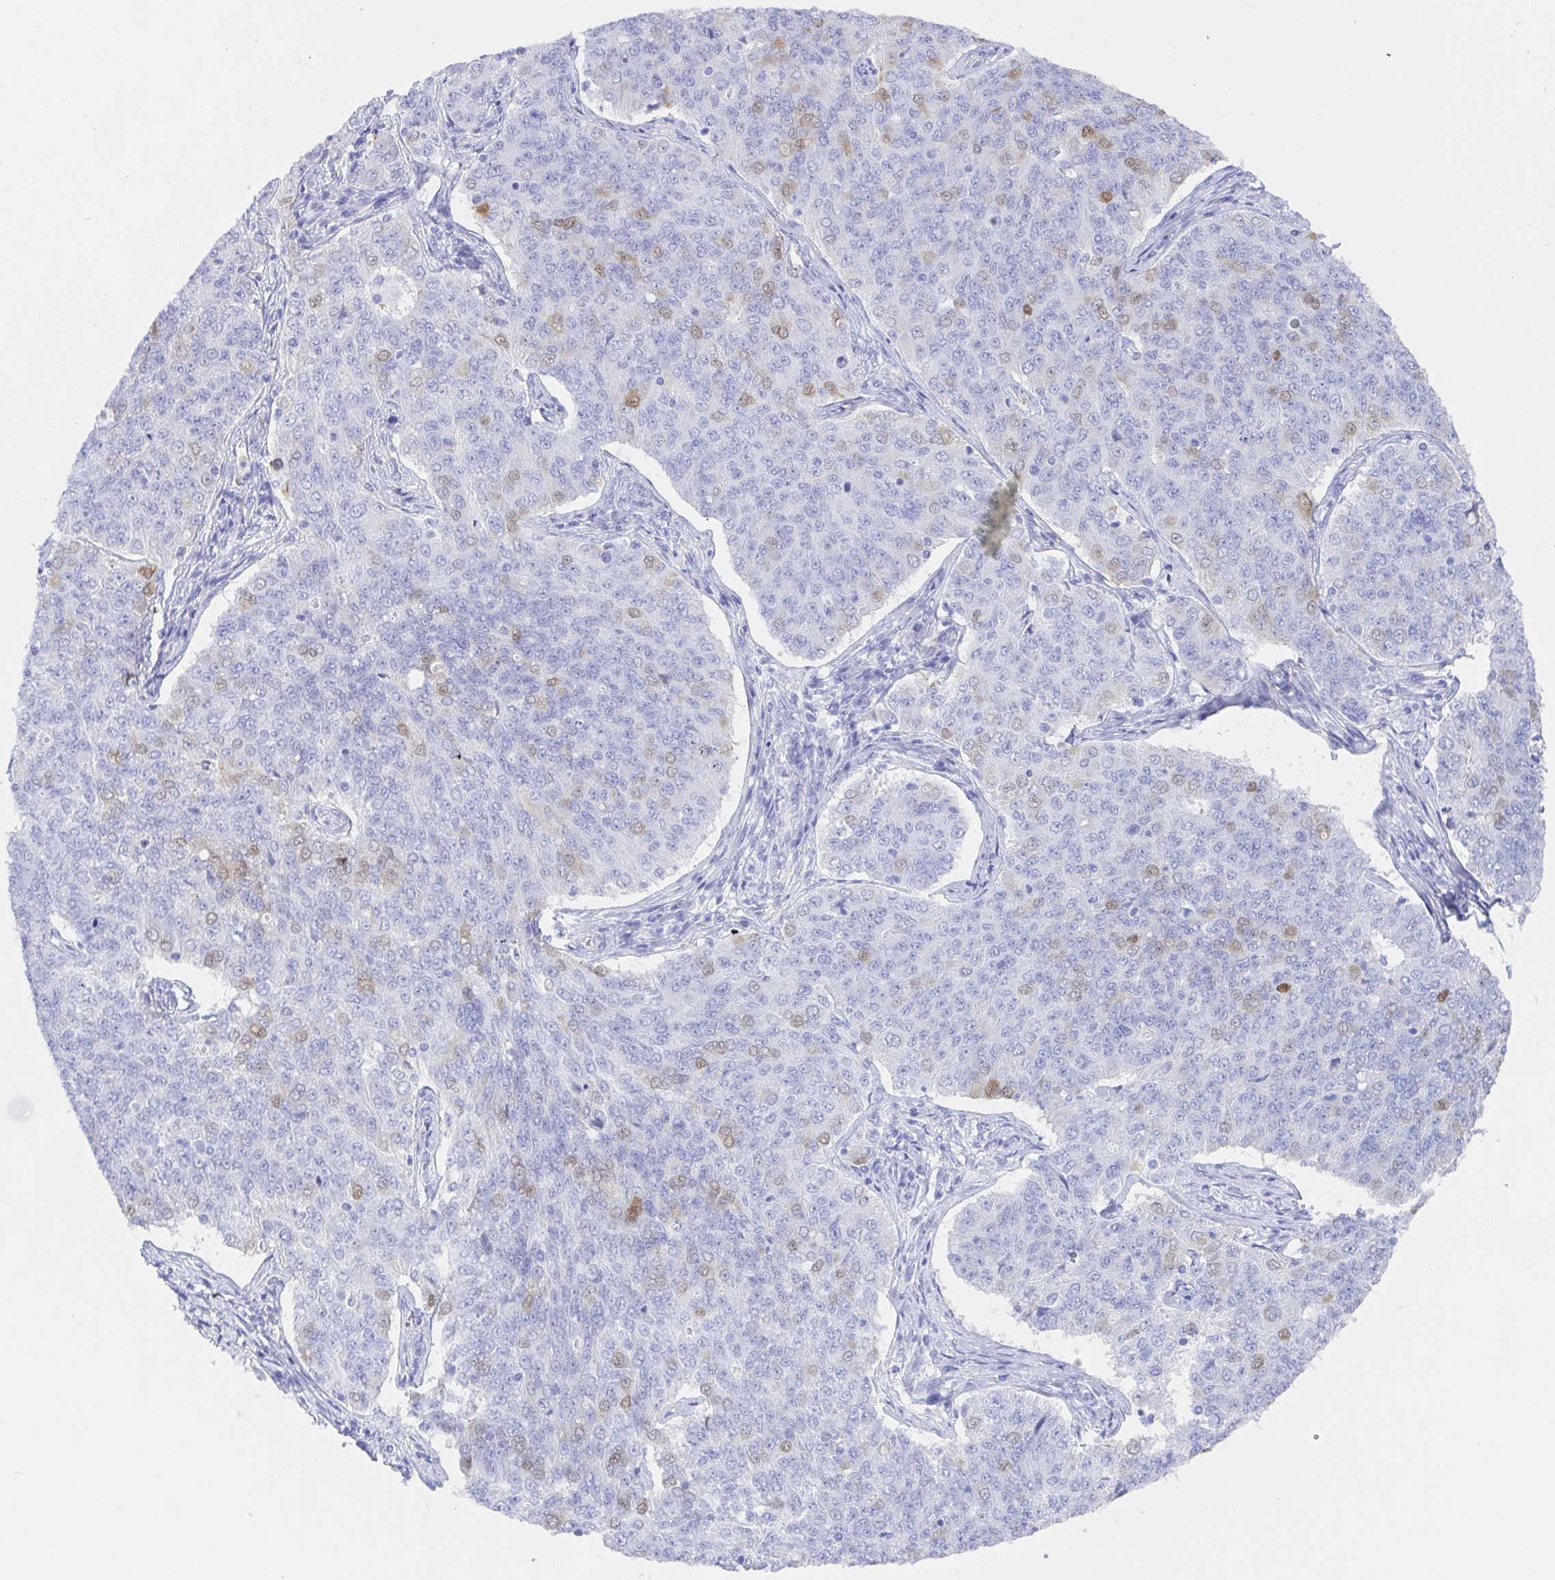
{"staining": {"intensity": "weak", "quantity": "<25%", "location": "nuclear"}, "tissue": "endometrial cancer", "cell_type": "Tumor cells", "image_type": "cancer", "snomed": [{"axis": "morphology", "description": "Adenocarcinoma, NOS"}, {"axis": "topography", "description": "Endometrium"}], "caption": "Adenocarcinoma (endometrial) was stained to show a protein in brown. There is no significant staining in tumor cells.", "gene": "MUCL3", "patient": {"sex": "female", "age": 43}}